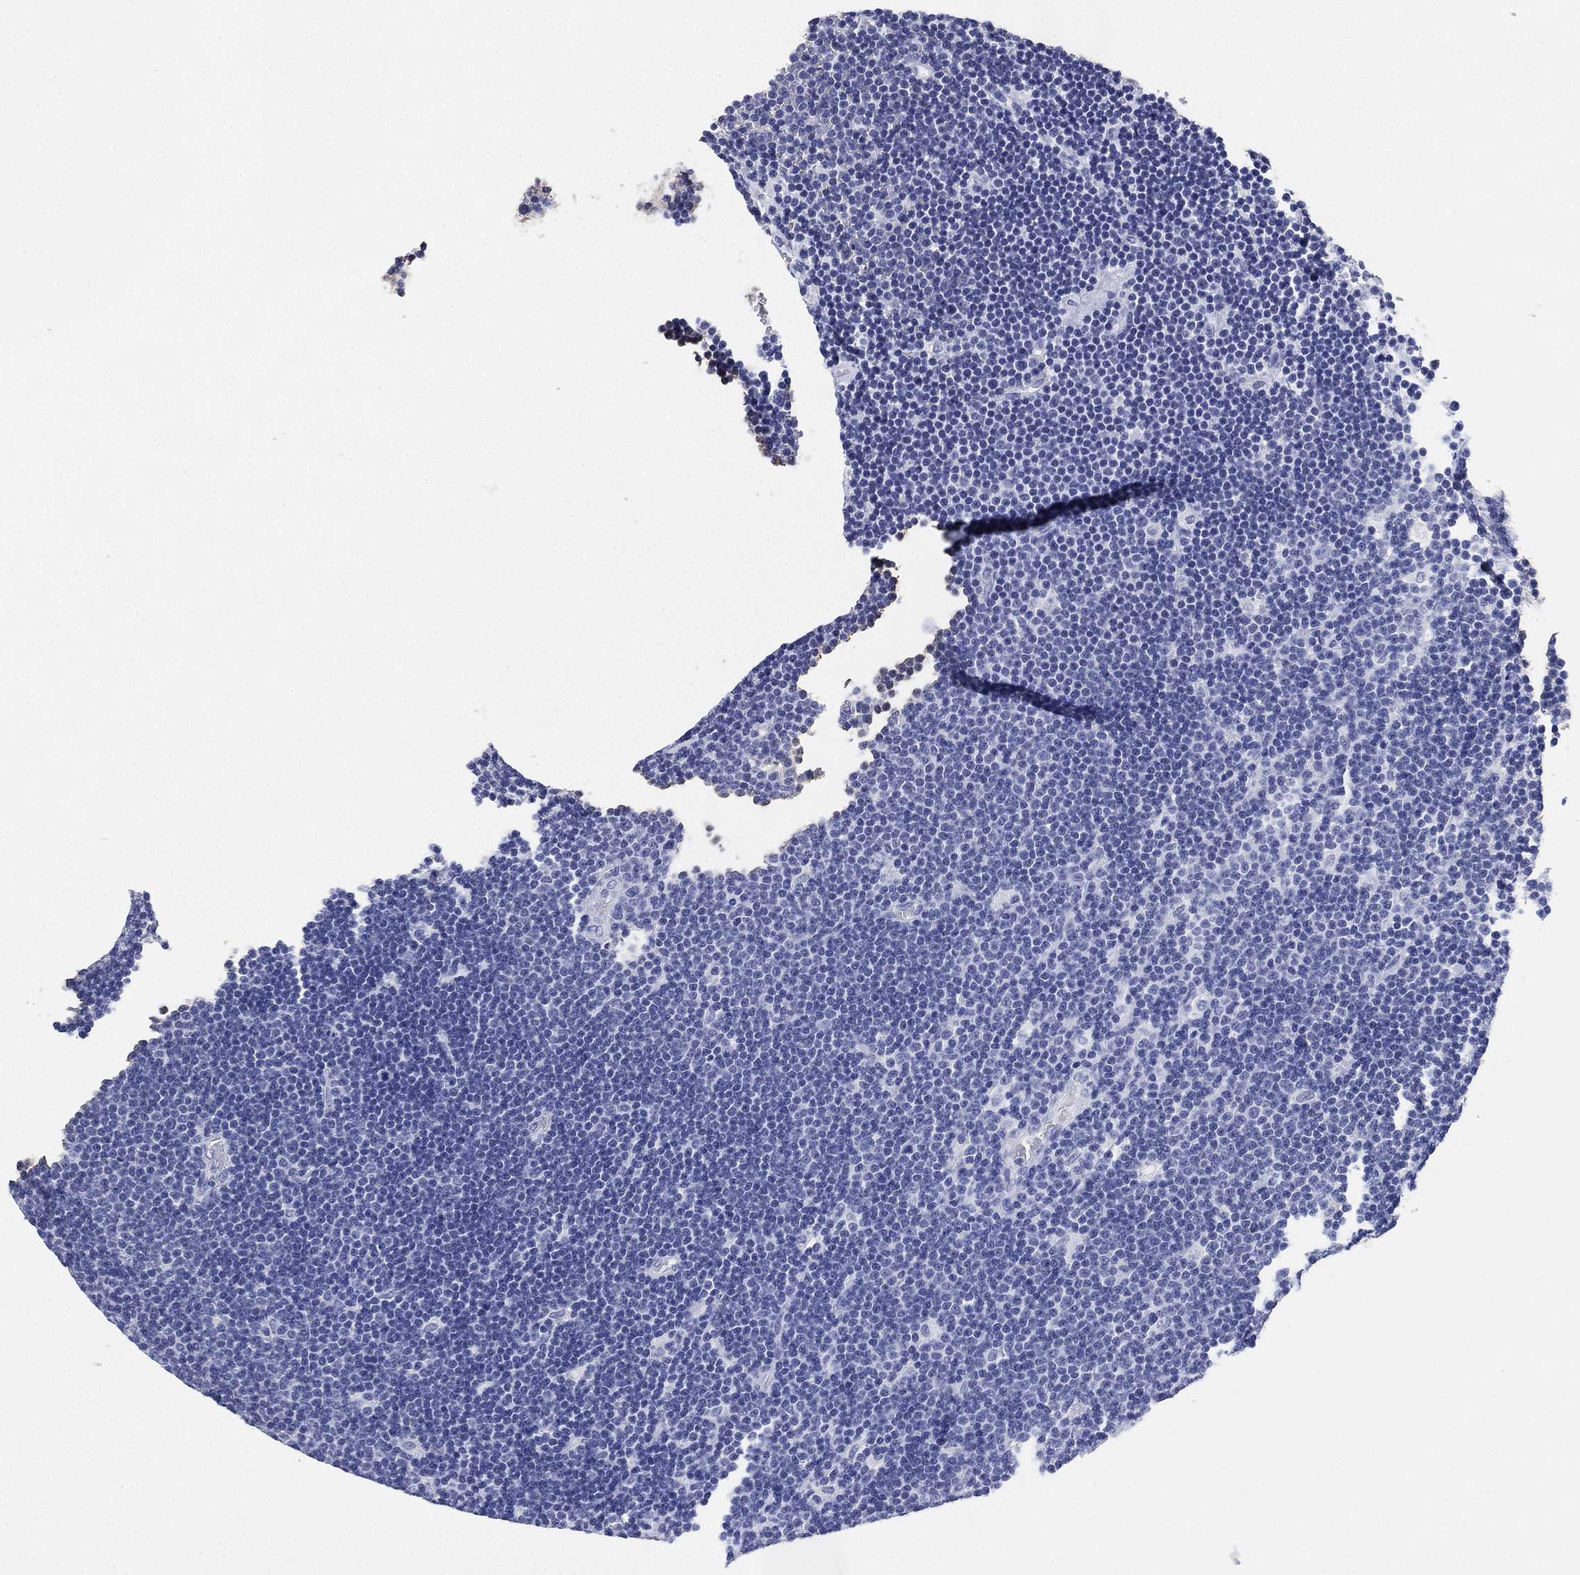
{"staining": {"intensity": "negative", "quantity": "none", "location": "none"}, "tissue": "lymphoma", "cell_type": "Tumor cells", "image_type": "cancer", "snomed": [{"axis": "morphology", "description": "Malignant lymphoma, non-Hodgkin's type, Low grade"}, {"axis": "topography", "description": "Brain"}], "caption": "Photomicrograph shows no protein expression in tumor cells of low-grade malignant lymphoma, non-Hodgkin's type tissue. (DAB (3,3'-diaminobenzidine) IHC visualized using brightfield microscopy, high magnification).", "gene": "IYD", "patient": {"sex": "female", "age": 66}}